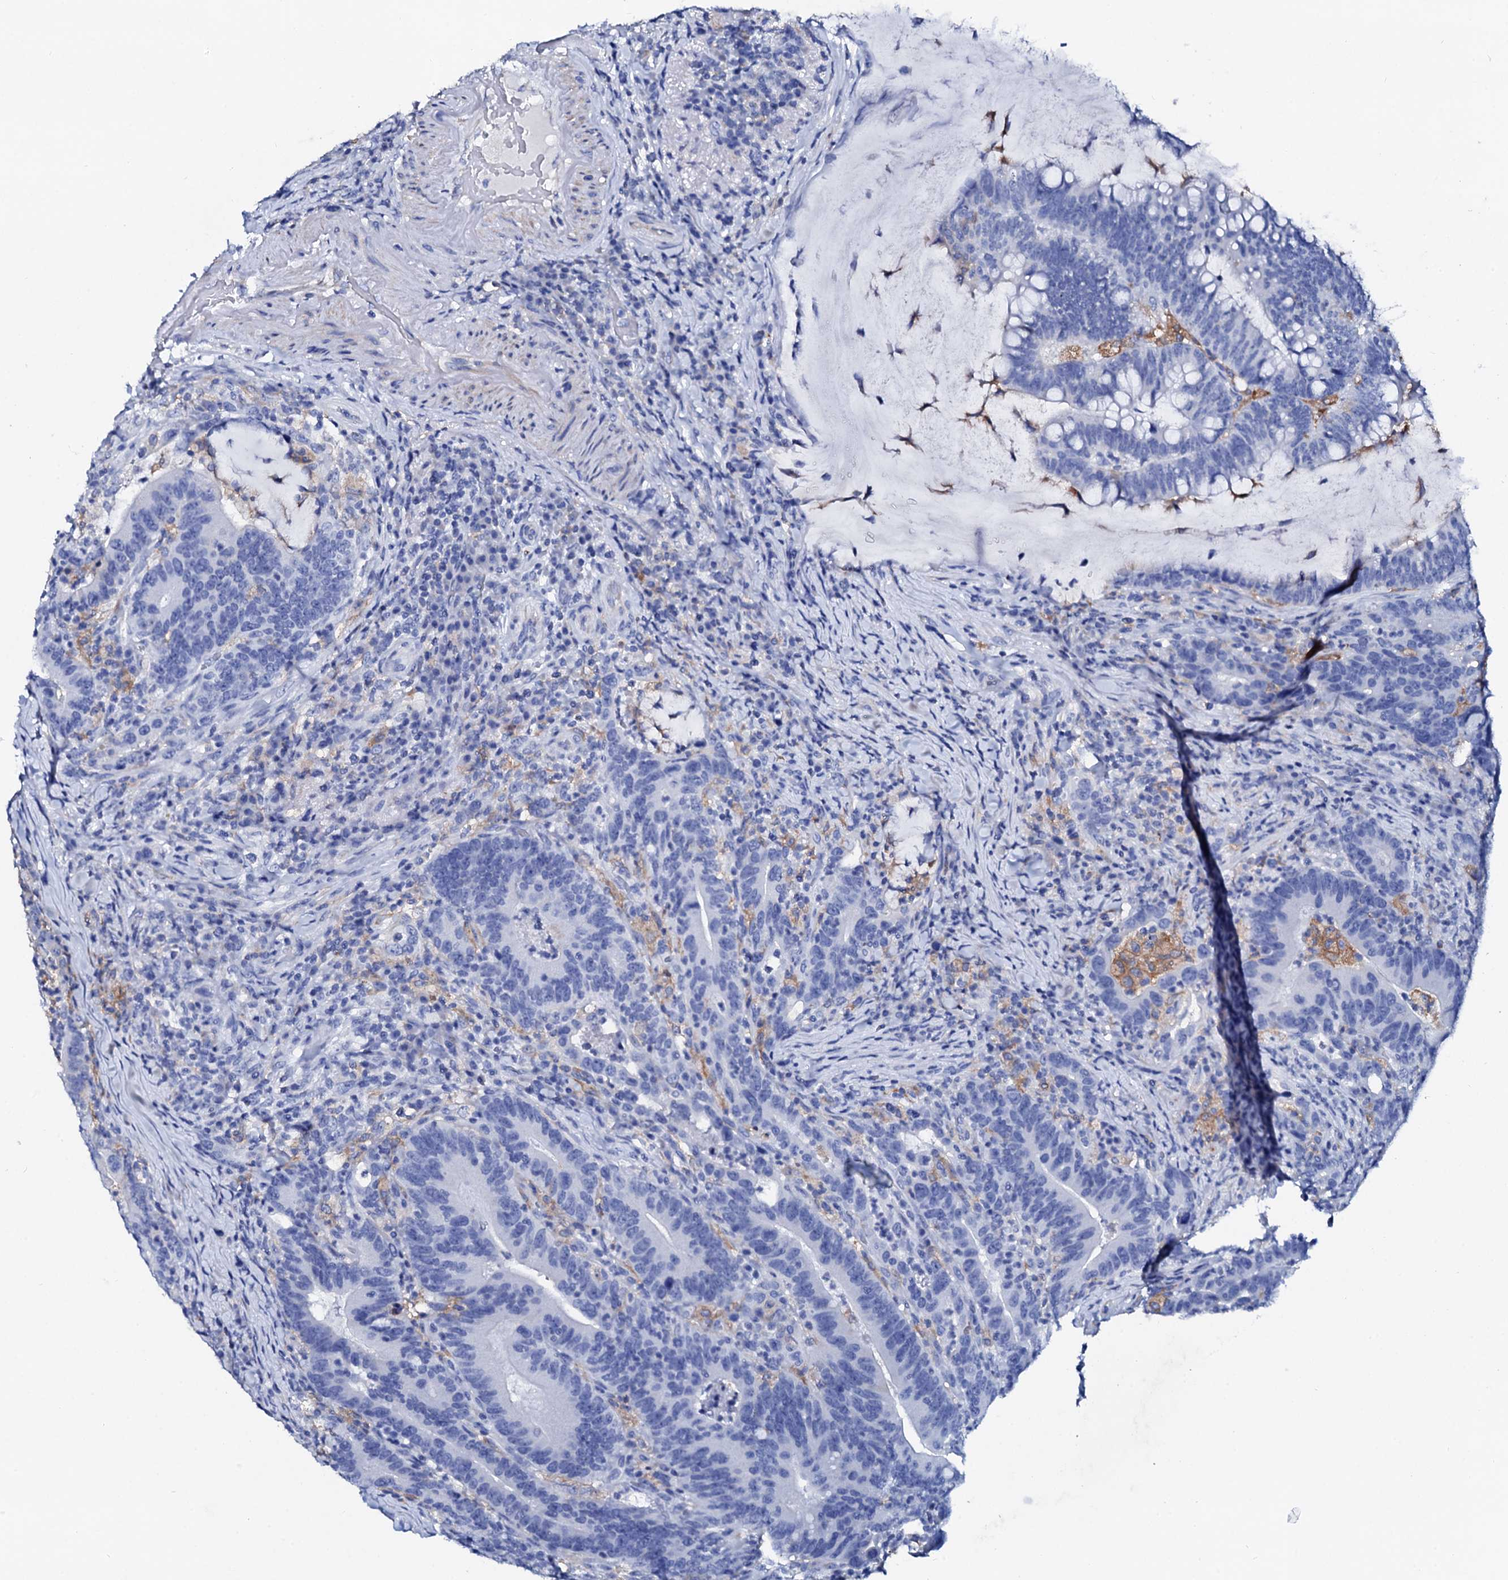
{"staining": {"intensity": "negative", "quantity": "none", "location": "none"}, "tissue": "colorectal cancer", "cell_type": "Tumor cells", "image_type": "cancer", "snomed": [{"axis": "morphology", "description": "Adenocarcinoma, NOS"}, {"axis": "topography", "description": "Colon"}], "caption": "Tumor cells are negative for protein expression in human adenocarcinoma (colorectal).", "gene": "GLB1L3", "patient": {"sex": "female", "age": 66}}